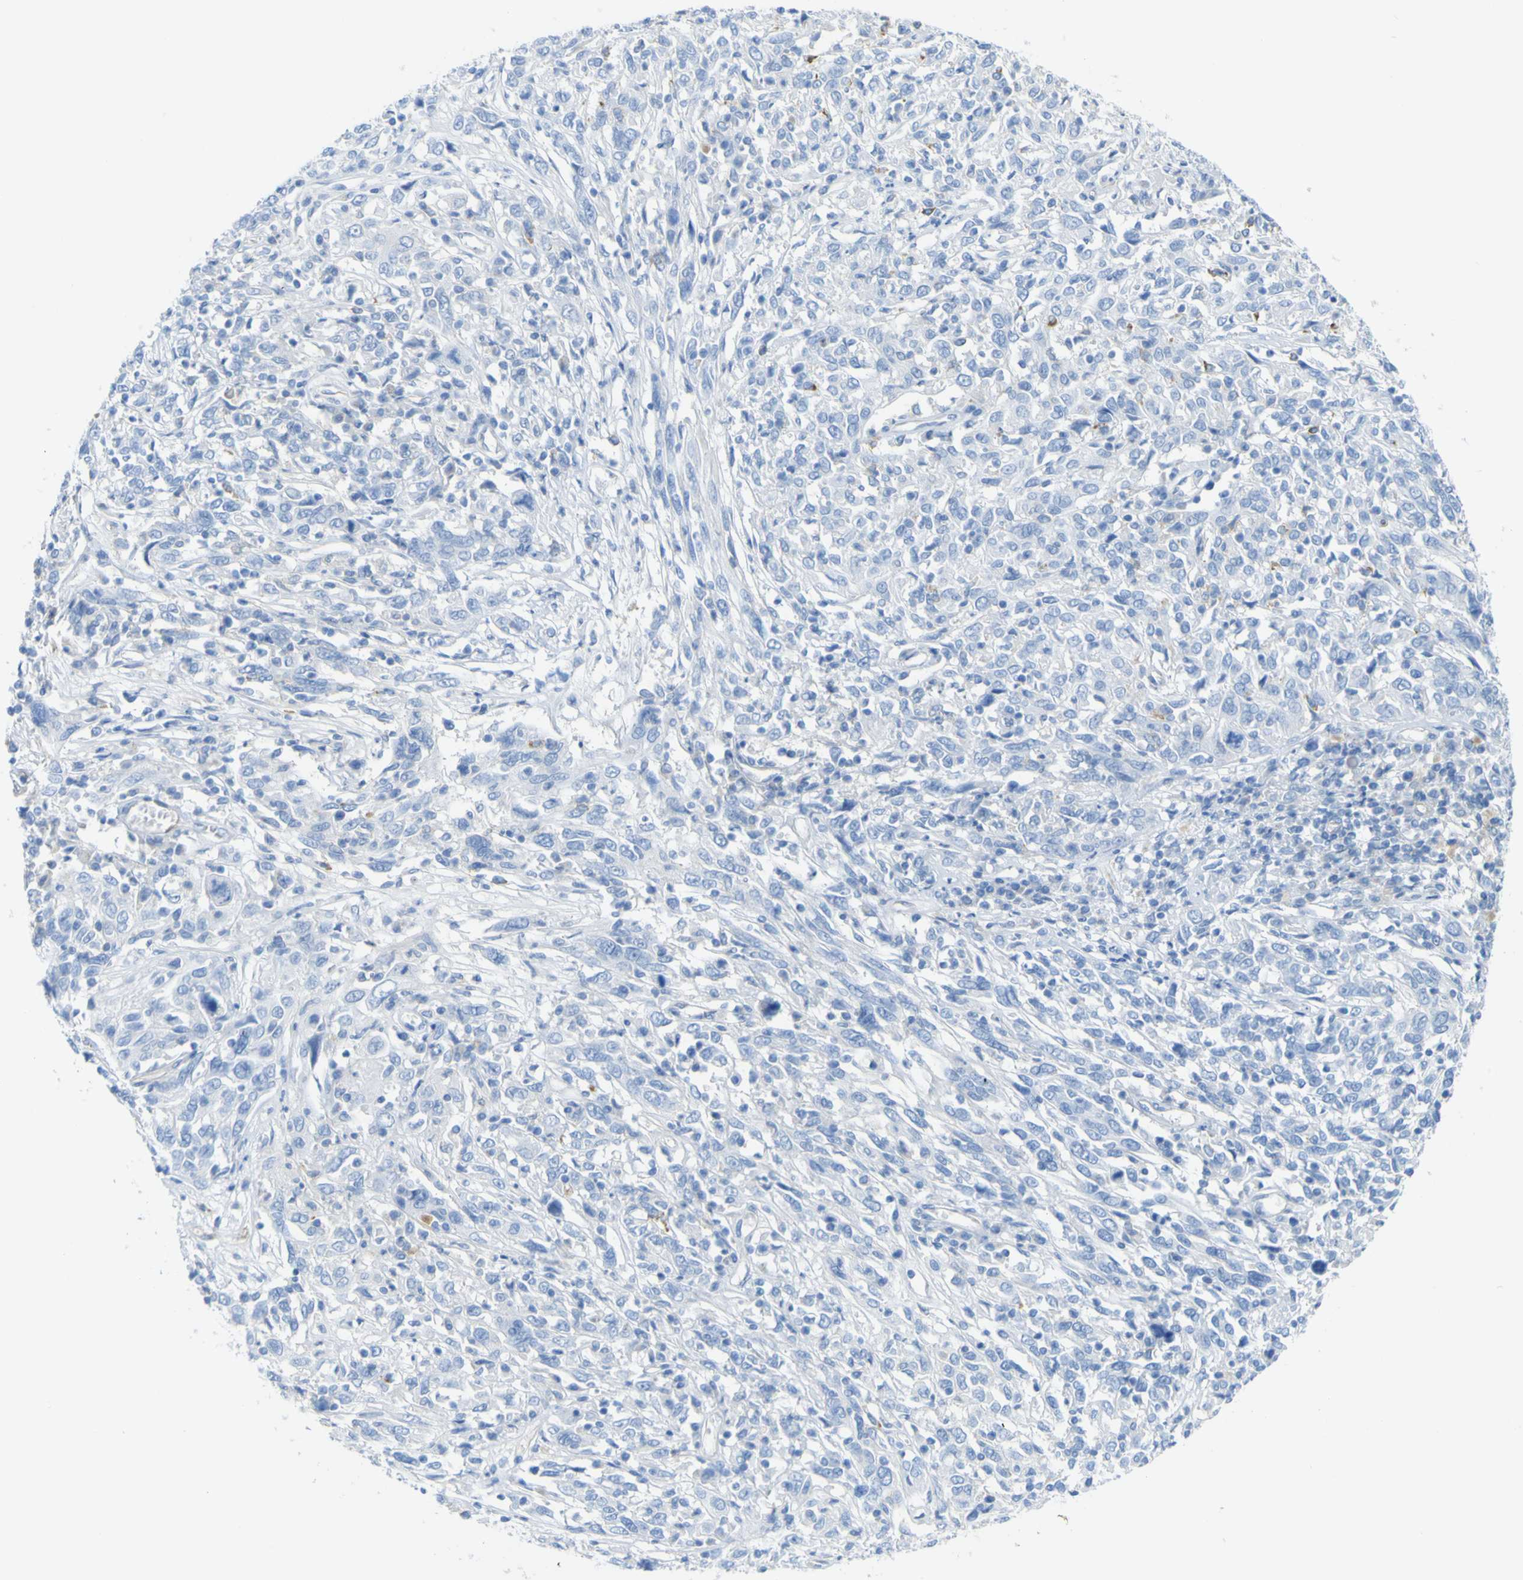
{"staining": {"intensity": "negative", "quantity": "none", "location": "none"}, "tissue": "cervical cancer", "cell_type": "Tumor cells", "image_type": "cancer", "snomed": [{"axis": "morphology", "description": "Squamous cell carcinoma, NOS"}, {"axis": "topography", "description": "Cervix"}], "caption": "Micrograph shows no significant protein expression in tumor cells of cervical cancer.", "gene": "CD93", "patient": {"sex": "female", "age": 46}}